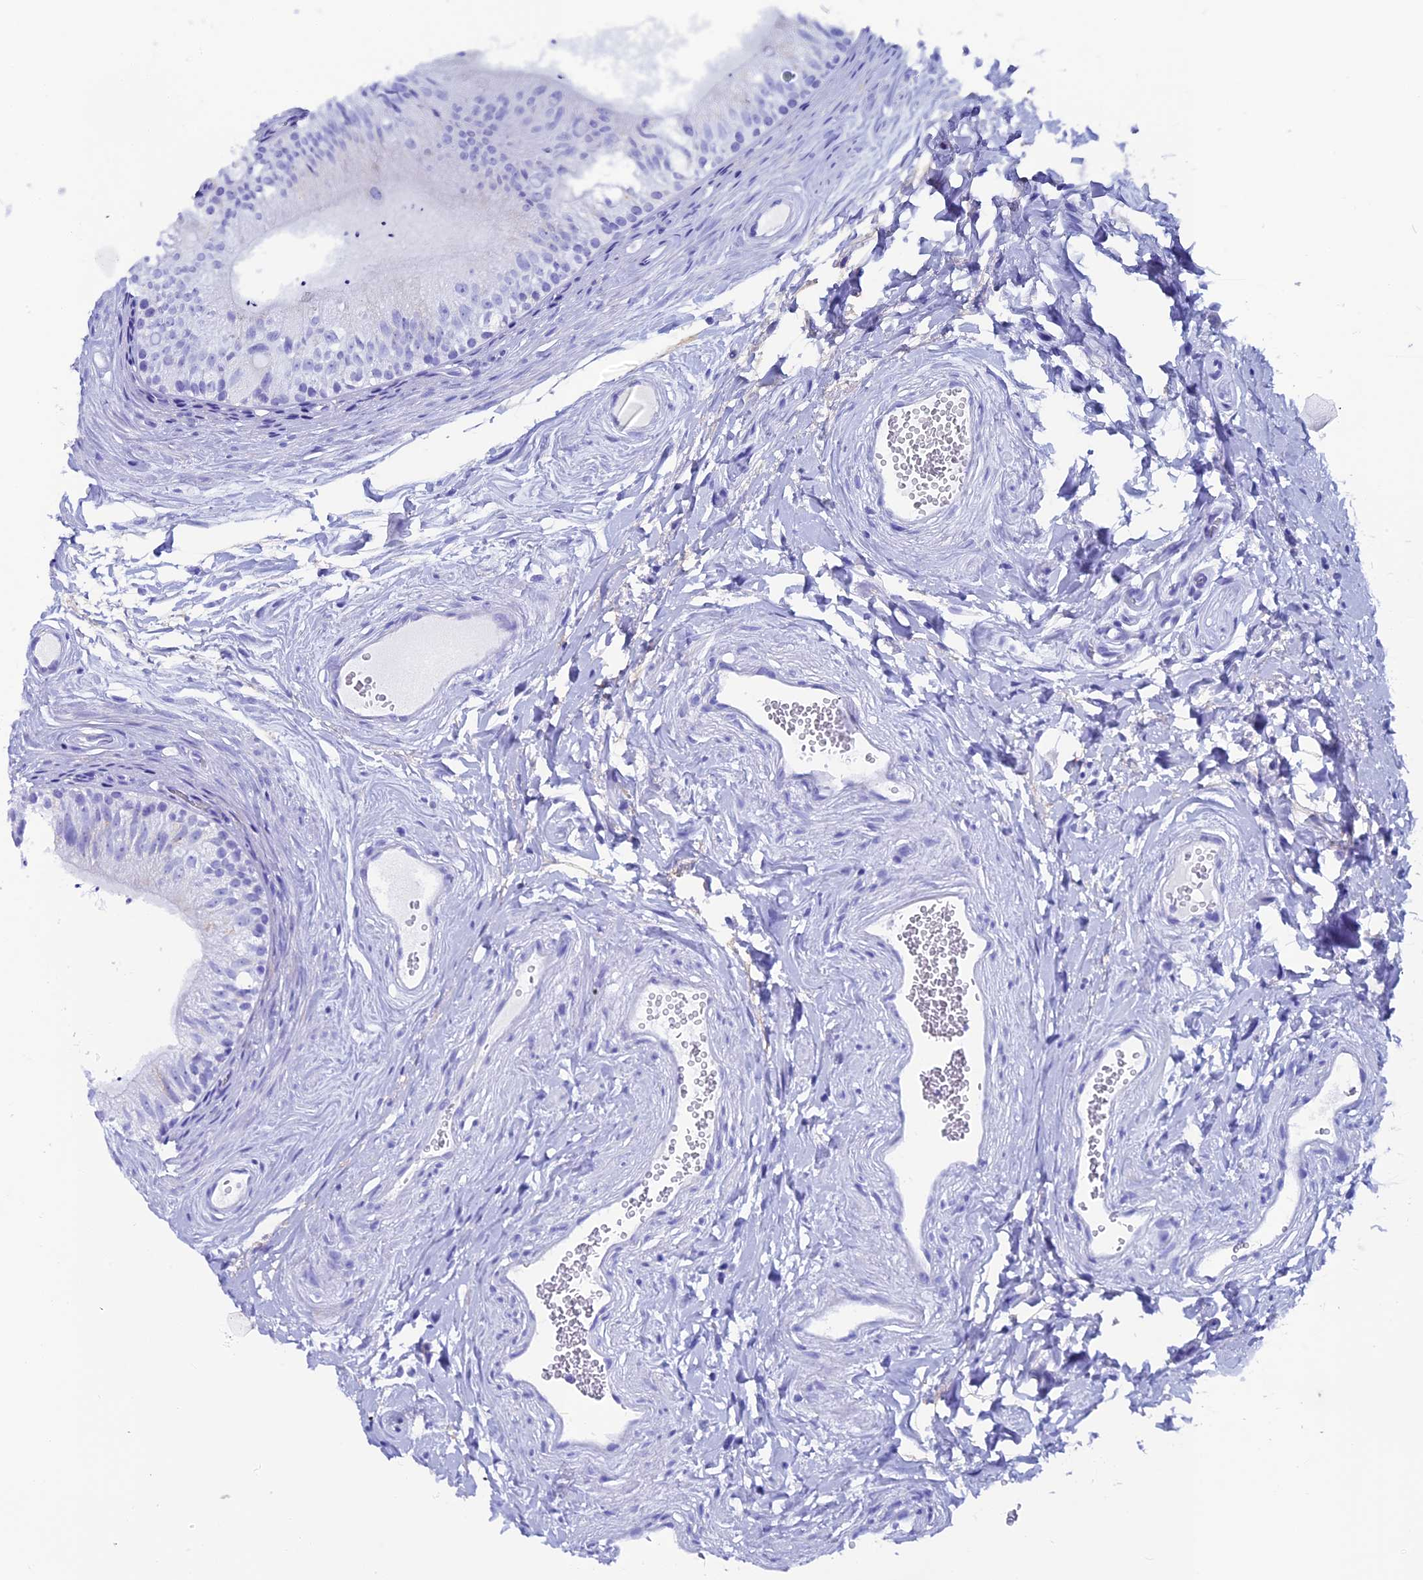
{"staining": {"intensity": "negative", "quantity": "none", "location": "none"}, "tissue": "epididymis", "cell_type": "Glandular cells", "image_type": "normal", "snomed": [{"axis": "morphology", "description": "Normal tissue, NOS"}, {"axis": "topography", "description": "Epididymis"}], "caption": "Immunohistochemical staining of benign epididymis exhibits no significant staining in glandular cells.", "gene": "ANKRD29", "patient": {"sex": "male", "age": 56}}